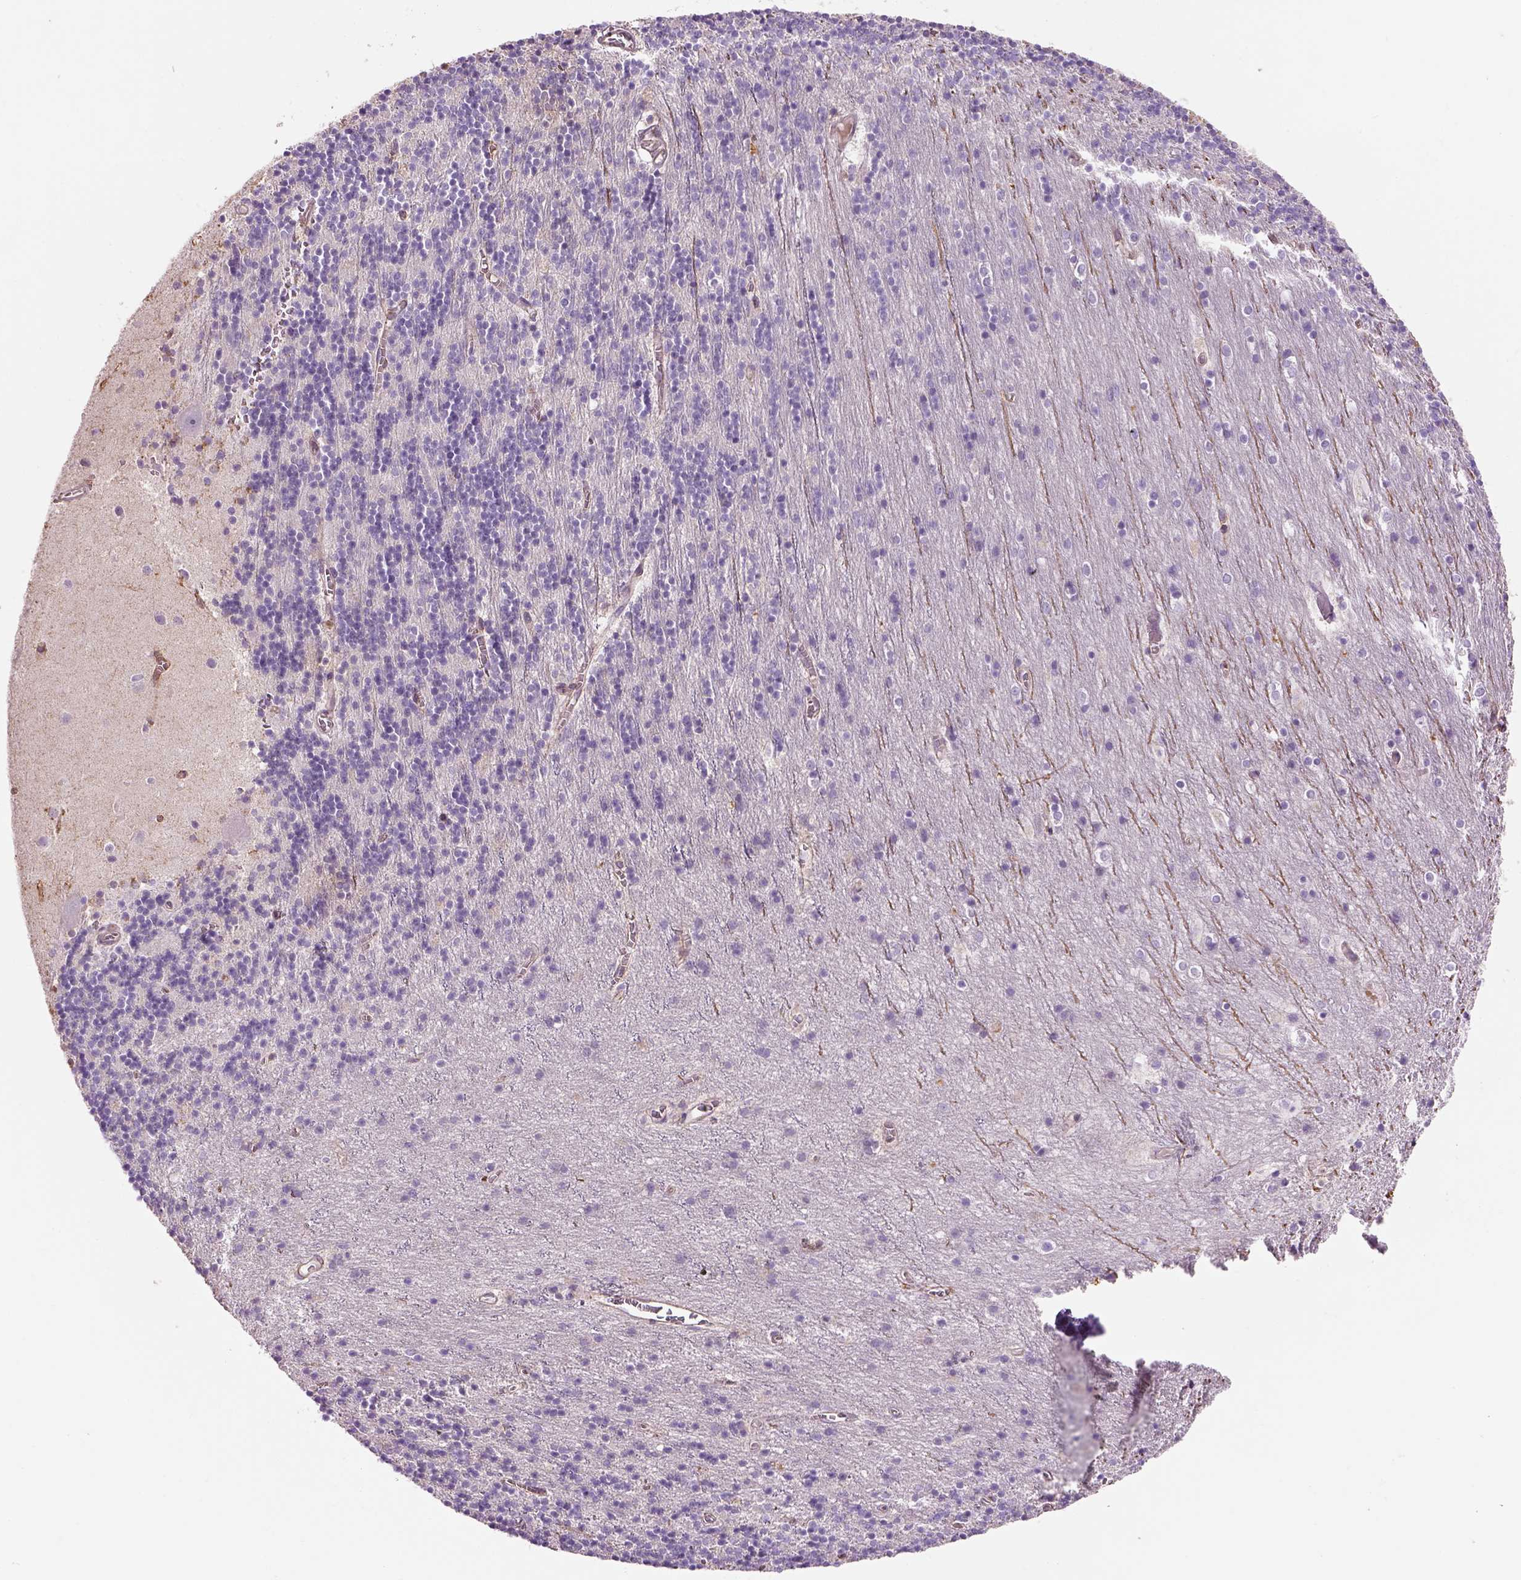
{"staining": {"intensity": "weak", "quantity": "25%-75%", "location": "cytoplasmic/membranous"}, "tissue": "cerebellum", "cell_type": "Cells in granular layer", "image_type": "normal", "snomed": [{"axis": "morphology", "description": "Normal tissue, NOS"}, {"axis": "topography", "description": "Cerebellum"}], "caption": "About 25%-75% of cells in granular layer in benign cerebellum show weak cytoplasmic/membranous protein positivity as visualized by brown immunohistochemical staining.", "gene": "IFT52", "patient": {"sex": "male", "age": 70}}